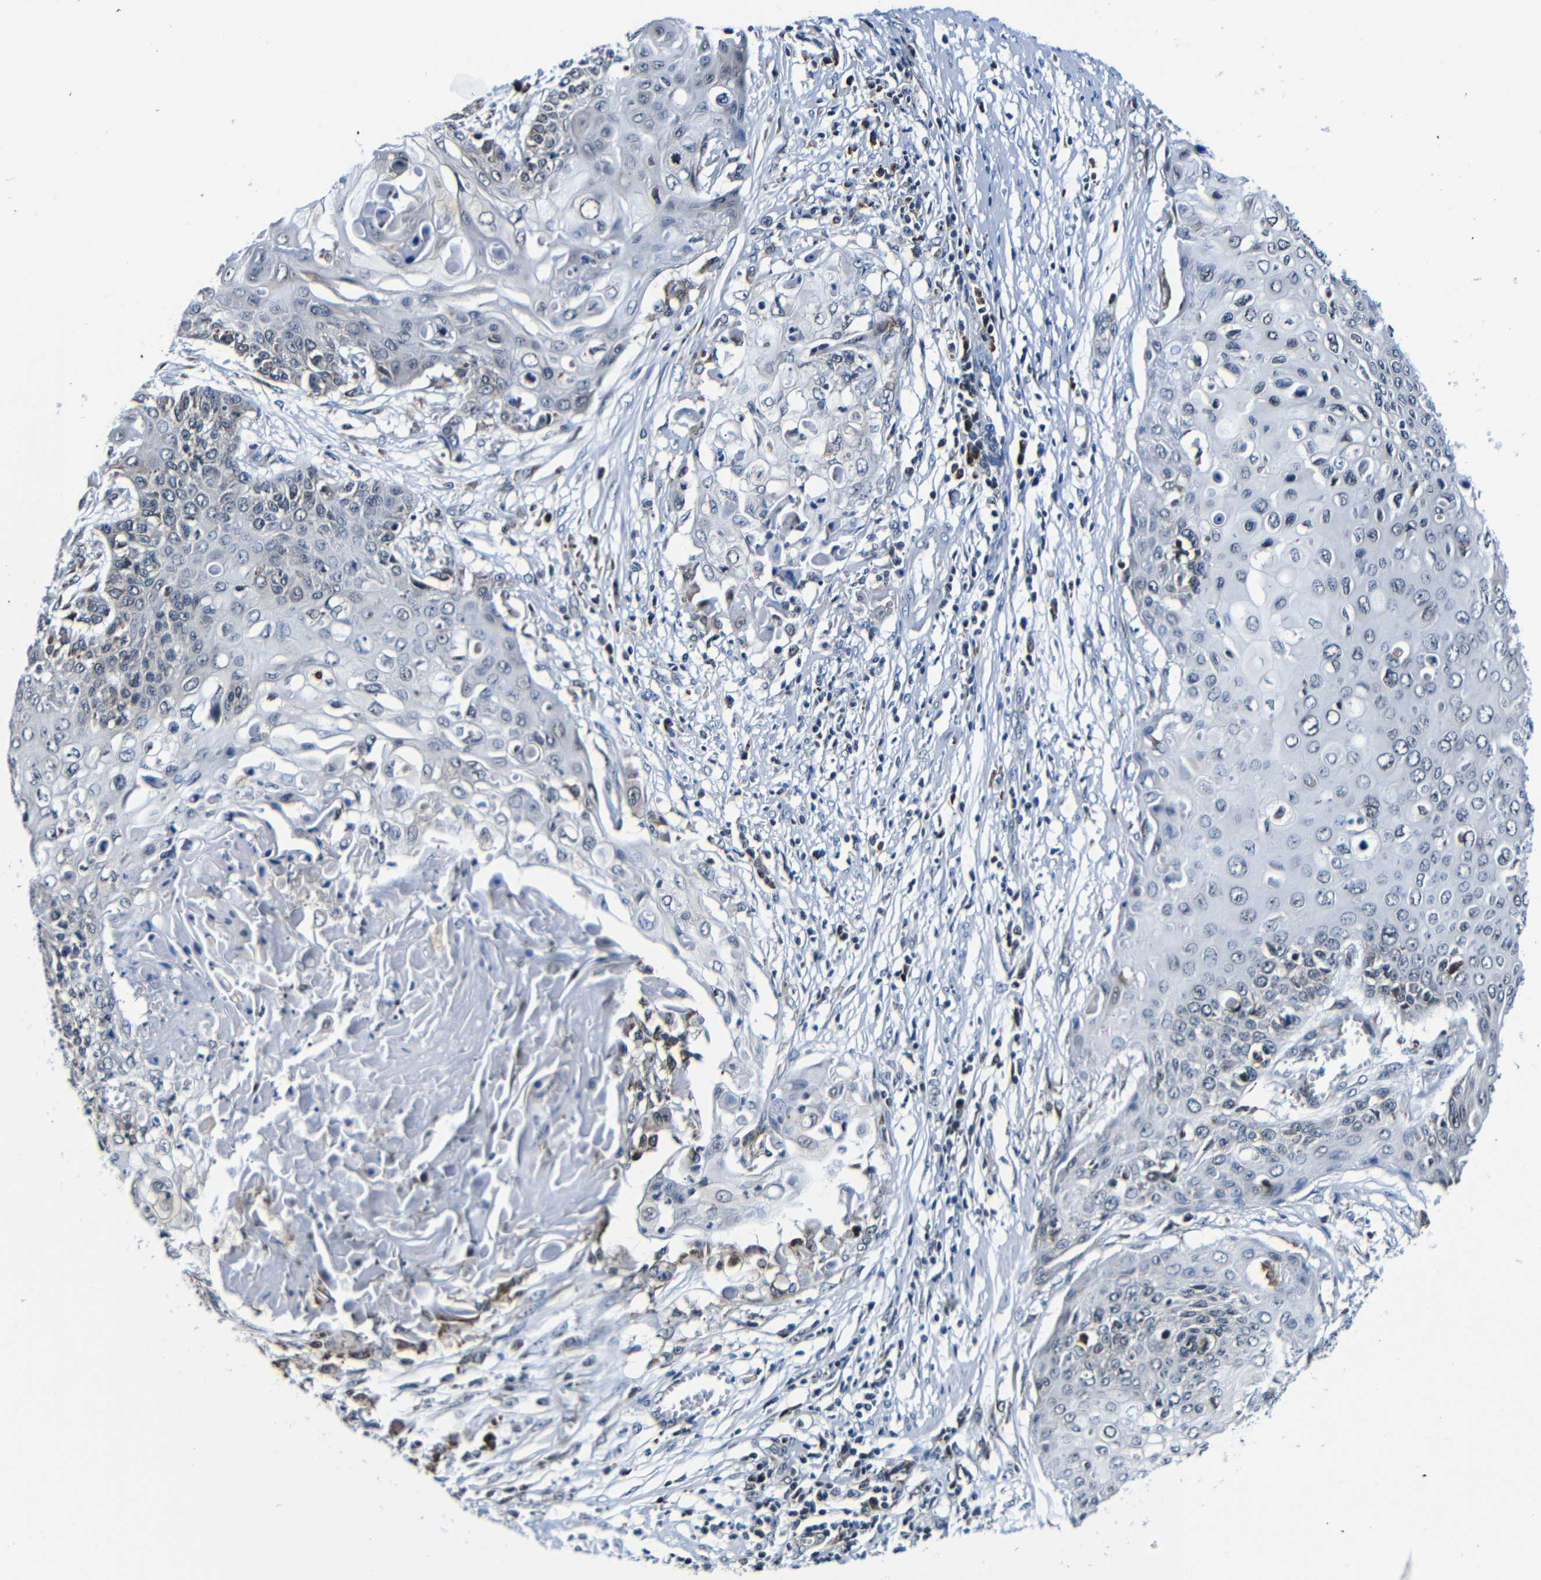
{"staining": {"intensity": "negative", "quantity": "none", "location": "none"}, "tissue": "cervical cancer", "cell_type": "Tumor cells", "image_type": "cancer", "snomed": [{"axis": "morphology", "description": "Squamous cell carcinoma, NOS"}, {"axis": "topography", "description": "Cervix"}], "caption": "Protein analysis of cervical squamous cell carcinoma exhibits no significant staining in tumor cells.", "gene": "NCBP3", "patient": {"sex": "female", "age": 39}}